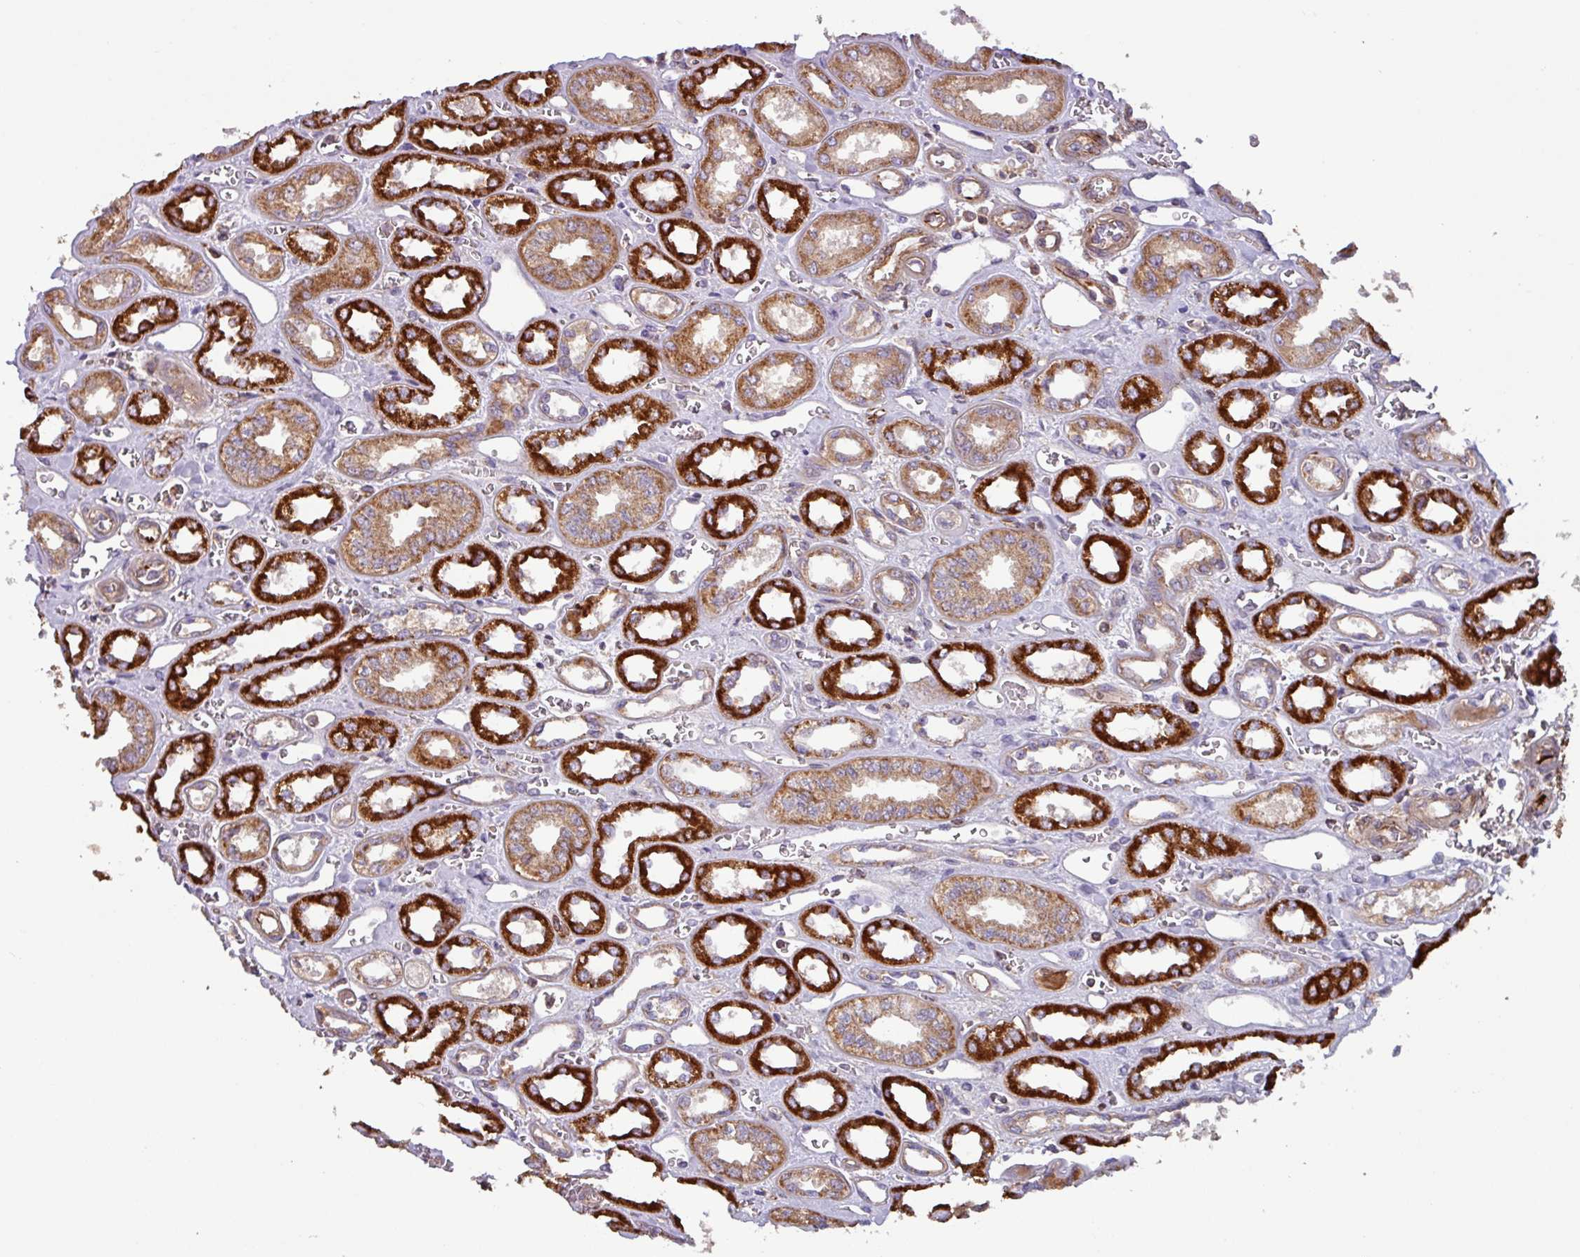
{"staining": {"intensity": "strong", "quantity": ">75%", "location": "cytoplasmic/membranous"}, "tissue": "kidney", "cell_type": "Cells in glomeruli", "image_type": "normal", "snomed": [{"axis": "morphology", "description": "Normal tissue, NOS"}, {"axis": "morphology", "description": "Adenocarcinoma, NOS"}, {"axis": "topography", "description": "Kidney"}], "caption": "Protein expression analysis of benign kidney exhibits strong cytoplasmic/membranous expression in about >75% of cells in glomeruli.", "gene": "PLEKHD1", "patient": {"sex": "female", "age": 68}}